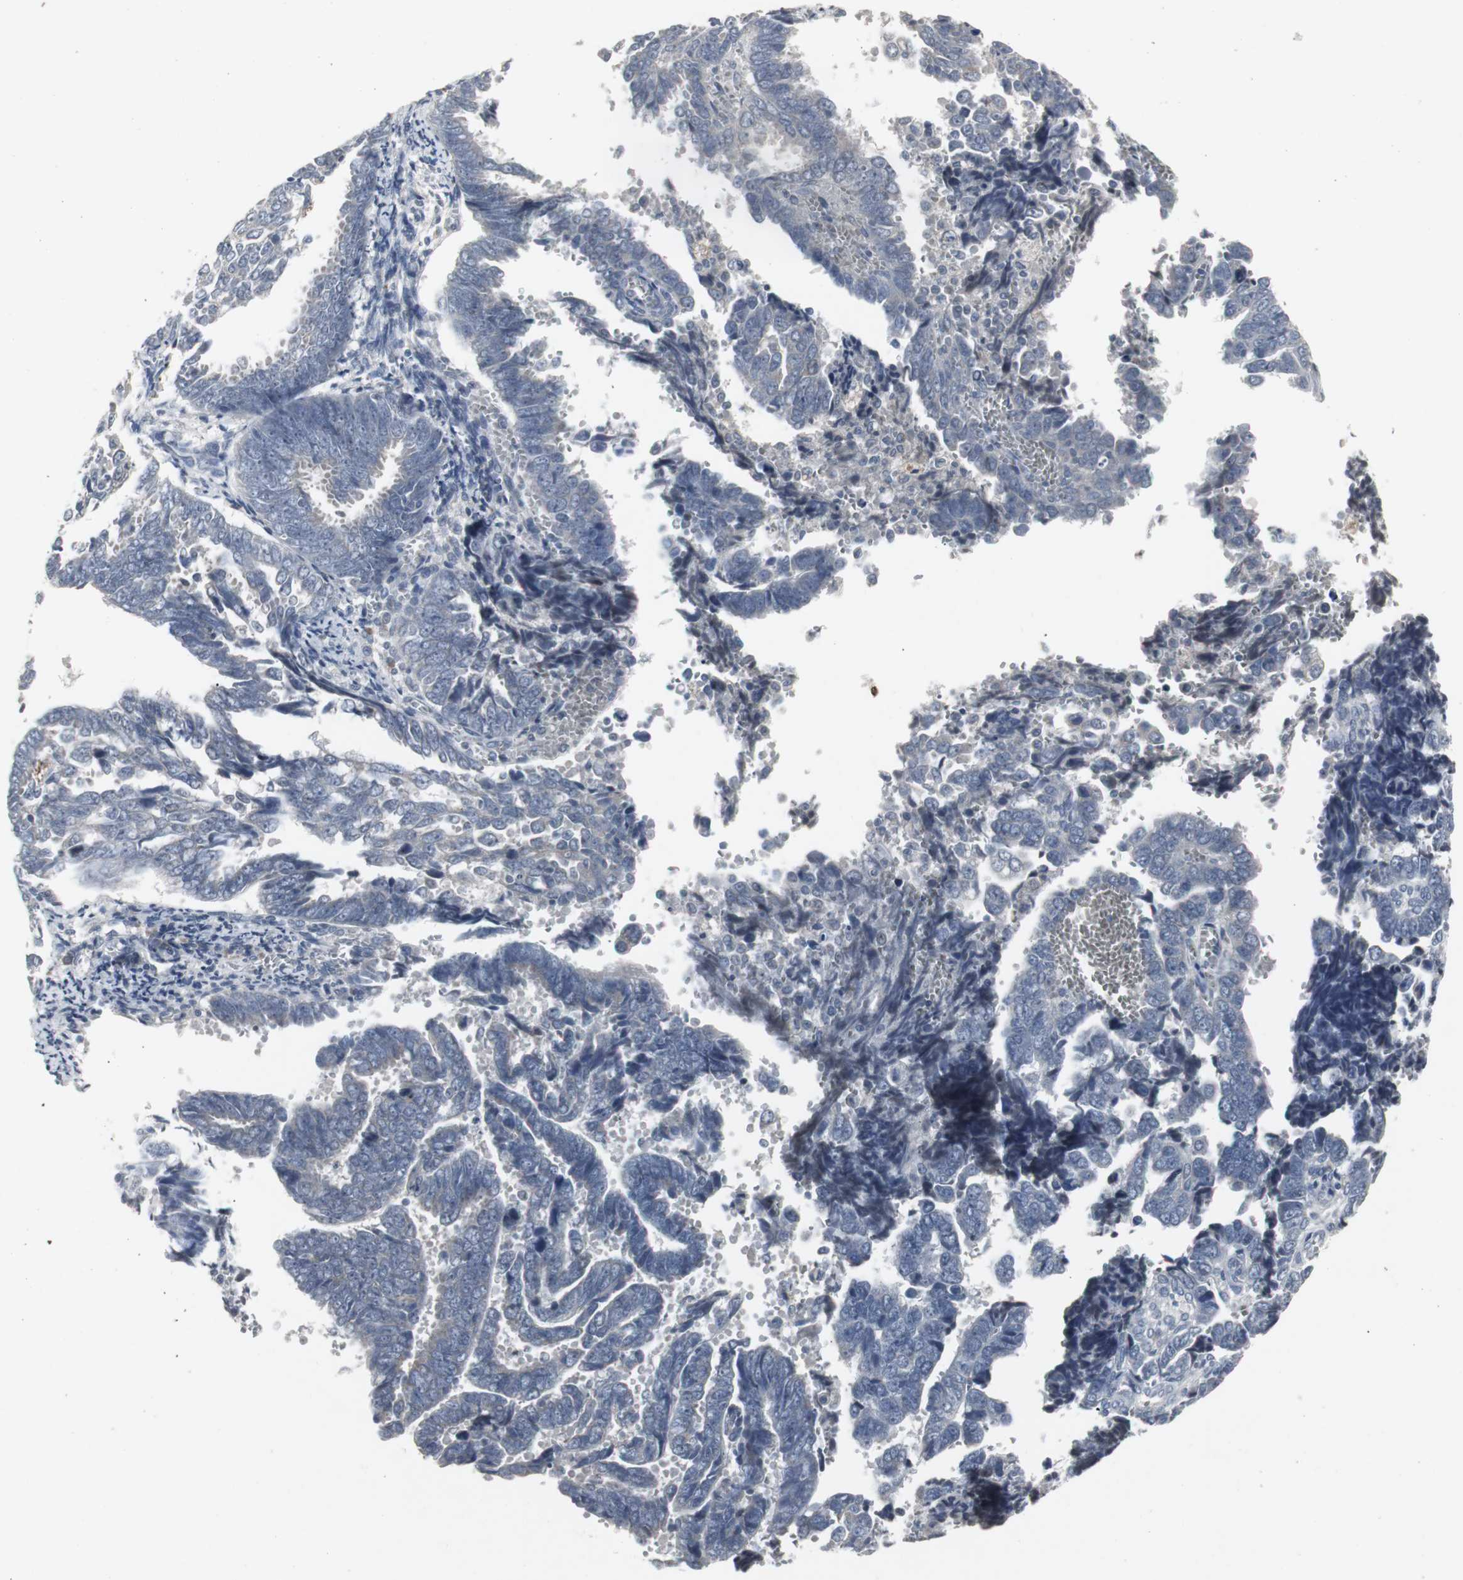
{"staining": {"intensity": "weak", "quantity": "25%-75%", "location": "cytoplasmic/membranous"}, "tissue": "endometrial cancer", "cell_type": "Tumor cells", "image_type": "cancer", "snomed": [{"axis": "morphology", "description": "Adenocarcinoma, NOS"}, {"axis": "topography", "description": "Endometrium"}], "caption": "Immunohistochemical staining of endometrial cancer (adenocarcinoma) displays low levels of weak cytoplasmic/membranous positivity in approximately 25%-75% of tumor cells.", "gene": "ACAA1", "patient": {"sex": "female", "age": 75}}